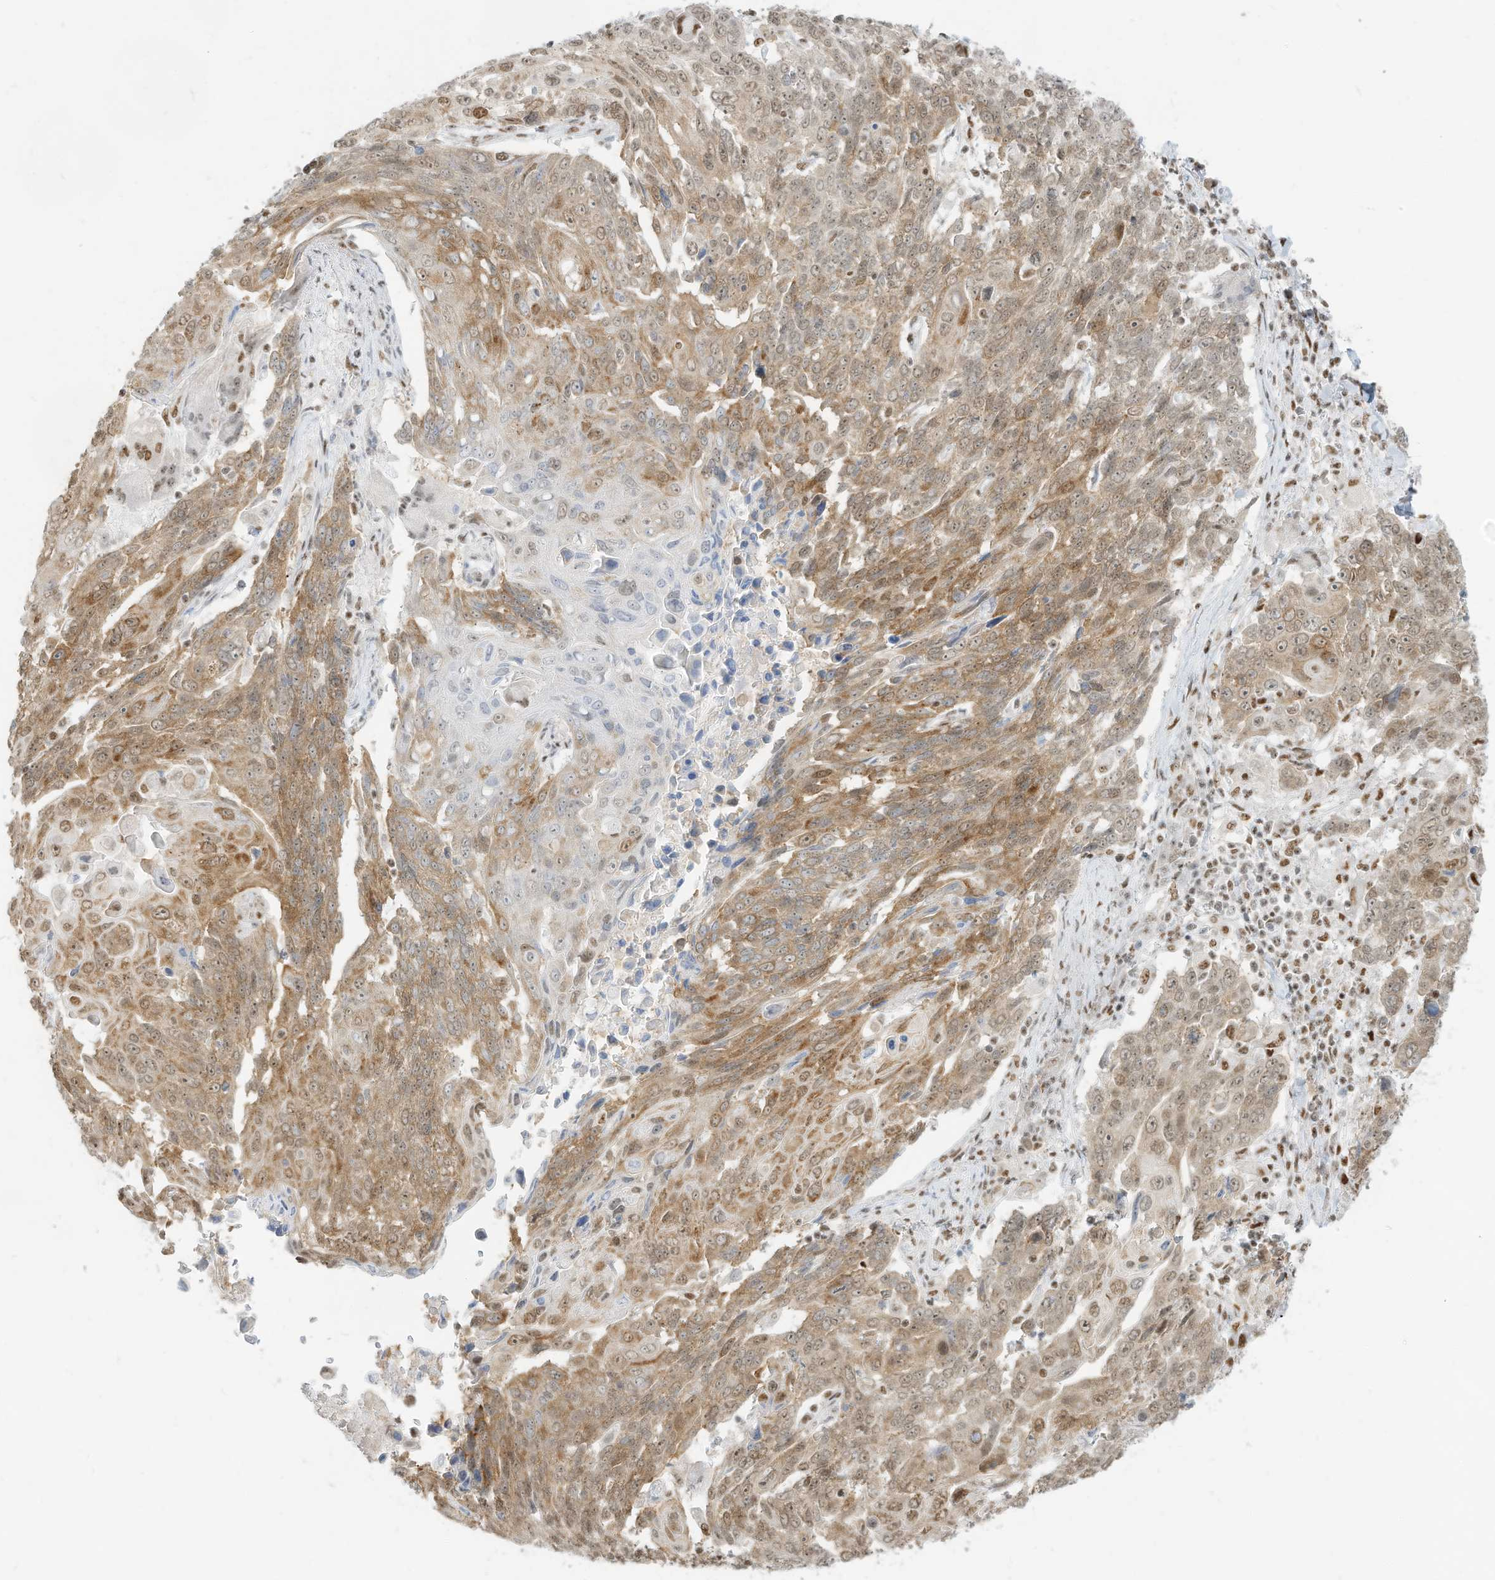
{"staining": {"intensity": "moderate", "quantity": ">75%", "location": "cytoplasmic/membranous,nuclear"}, "tissue": "lung cancer", "cell_type": "Tumor cells", "image_type": "cancer", "snomed": [{"axis": "morphology", "description": "Squamous cell carcinoma, NOS"}, {"axis": "topography", "description": "Lung"}], "caption": "Immunohistochemistry (IHC) (DAB (3,3'-diaminobenzidine)) staining of human lung squamous cell carcinoma demonstrates moderate cytoplasmic/membranous and nuclear protein positivity in about >75% of tumor cells.", "gene": "NHSL1", "patient": {"sex": "male", "age": 66}}